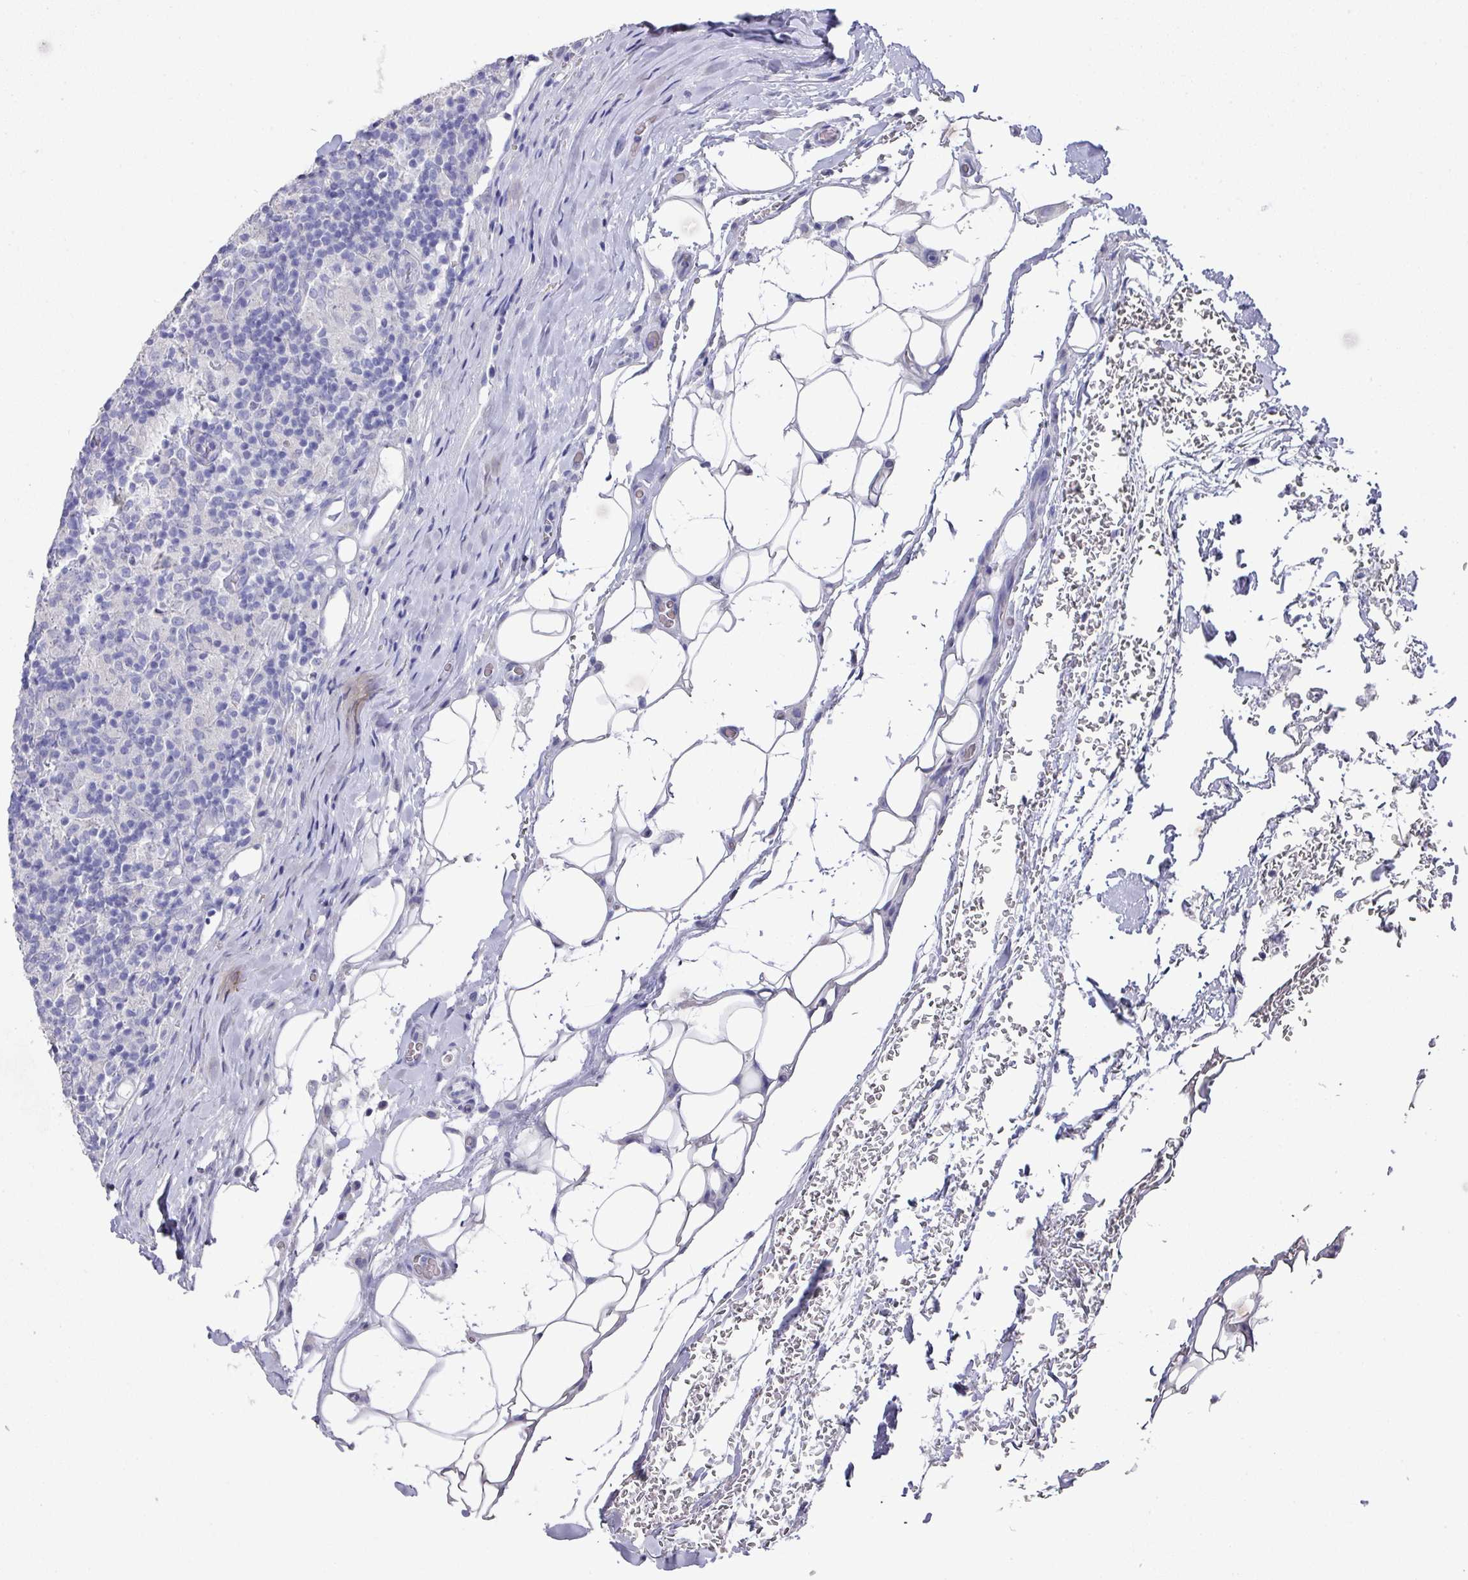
{"staining": {"intensity": "negative", "quantity": "none", "location": "none"}, "tissue": "lymphoma", "cell_type": "Tumor cells", "image_type": "cancer", "snomed": [{"axis": "morphology", "description": "Hodgkin's disease, NOS"}, {"axis": "topography", "description": "Lymph node"}], "caption": "Histopathology image shows no significant protein positivity in tumor cells of lymphoma. (Stains: DAB (3,3'-diaminobenzidine) immunohistochemistry with hematoxylin counter stain, Microscopy: brightfield microscopy at high magnification).", "gene": "DAZL", "patient": {"sex": "male", "age": 70}}